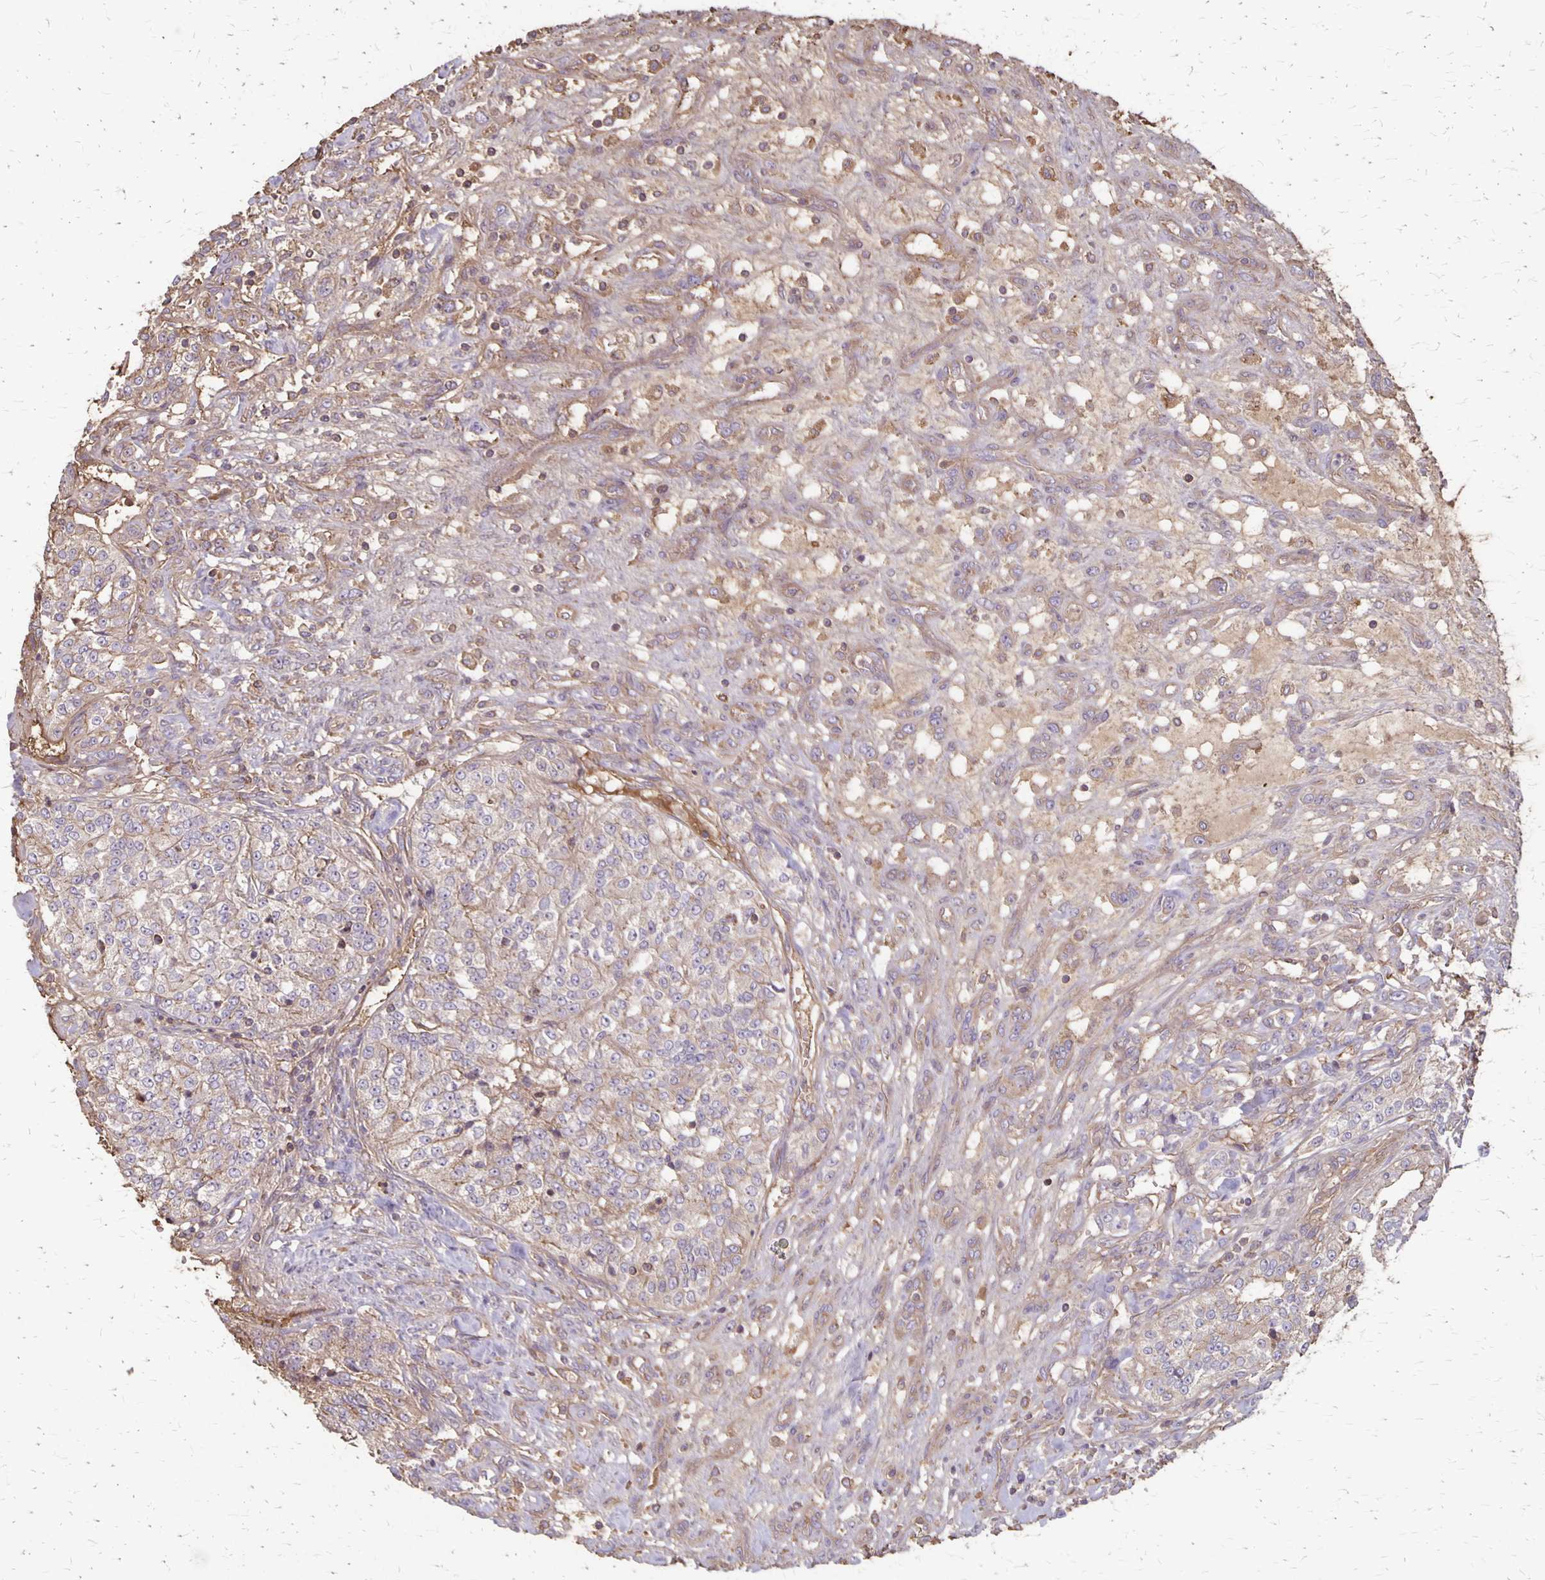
{"staining": {"intensity": "negative", "quantity": "none", "location": "none"}, "tissue": "renal cancer", "cell_type": "Tumor cells", "image_type": "cancer", "snomed": [{"axis": "morphology", "description": "Adenocarcinoma, NOS"}, {"axis": "topography", "description": "Kidney"}], "caption": "High power microscopy micrograph of an IHC histopathology image of adenocarcinoma (renal), revealing no significant expression in tumor cells.", "gene": "PROM2", "patient": {"sex": "female", "age": 63}}